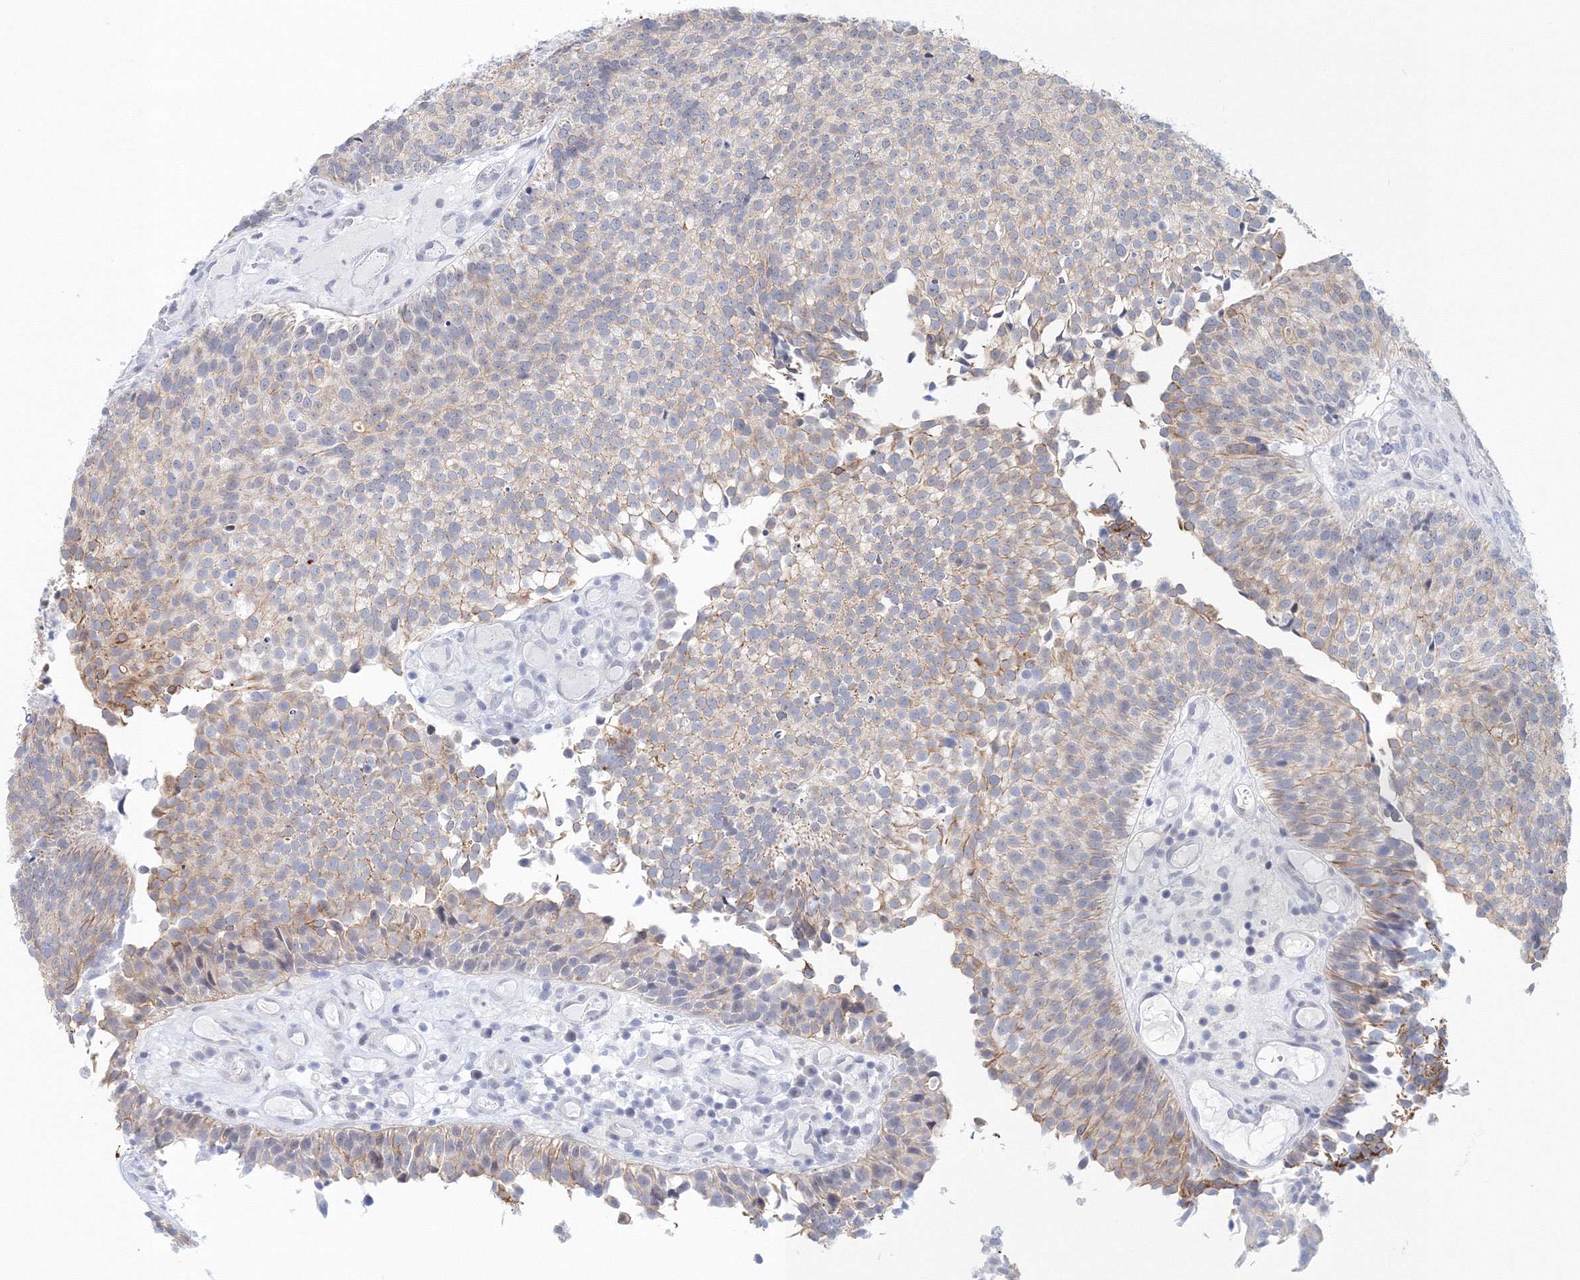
{"staining": {"intensity": "weak", "quantity": "25%-75%", "location": "cytoplasmic/membranous"}, "tissue": "urothelial cancer", "cell_type": "Tumor cells", "image_type": "cancer", "snomed": [{"axis": "morphology", "description": "Urothelial carcinoma, Low grade"}, {"axis": "topography", "description": "Urinary bladder"}], "caption": "Protein staining exhibits weak cytoplasmic/membranous staining in approximately 25%-75% of tumor cells in low-grade urothelial carcinoma.", "gene": "VSIG1", "patient": {"sex": "male", "age": 86}}